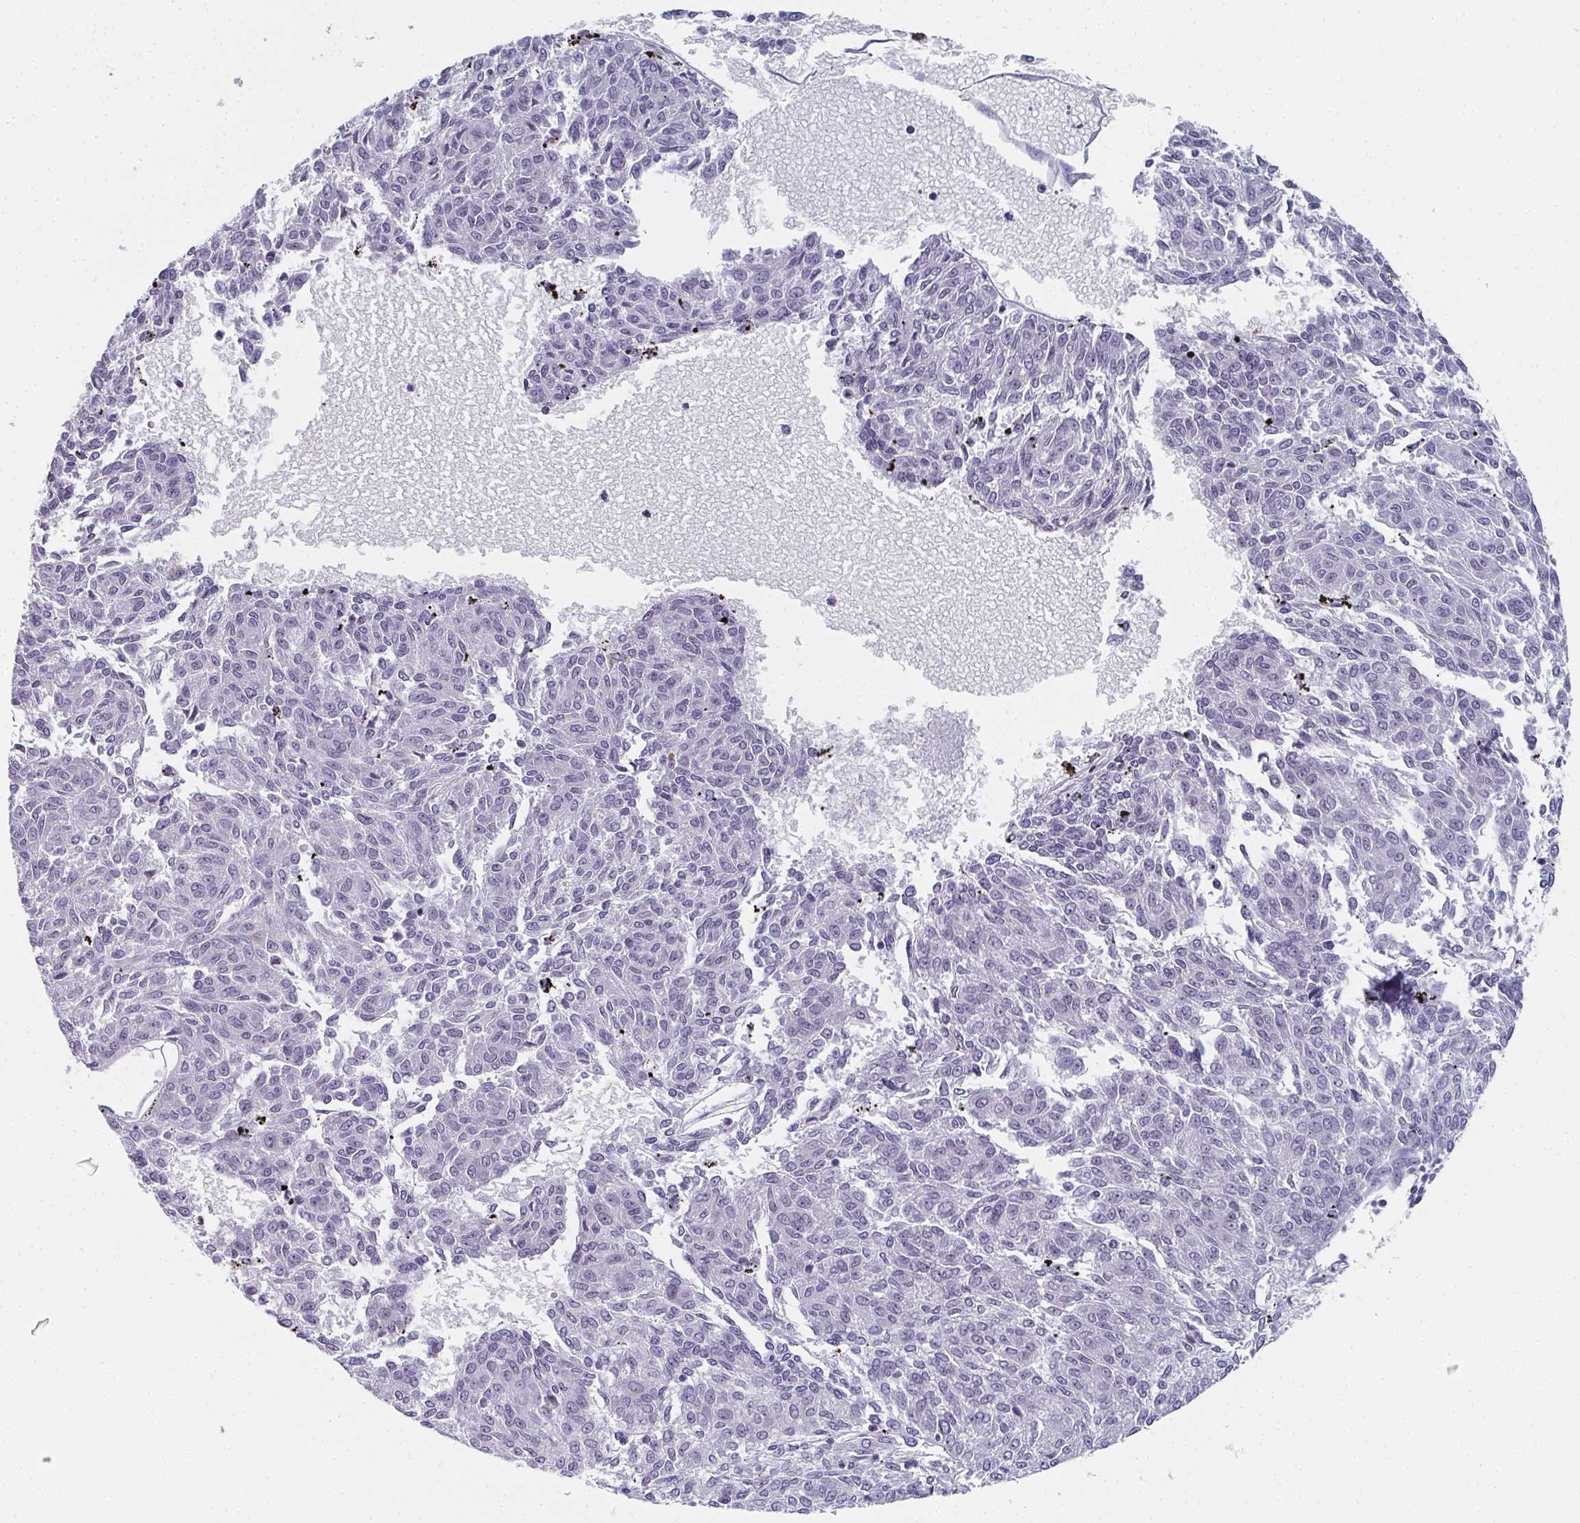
{"staining": {"intensity": "negative", "quantity": "none", "location": "none"}, "tissue": "melanoma", "cell_type": "Tumor cells", "image_type": "cancer", "snomed": [{"axis": "morphology", "description": "Malignant melanoma, NOS"}, {"axis": "topography", "description": "Skin"}], "caption": "IHC of malignant melanoma displays no expression in tumor cells.", "gene": "PYCR3", "patient": {"sex": "female", "age": 72}}